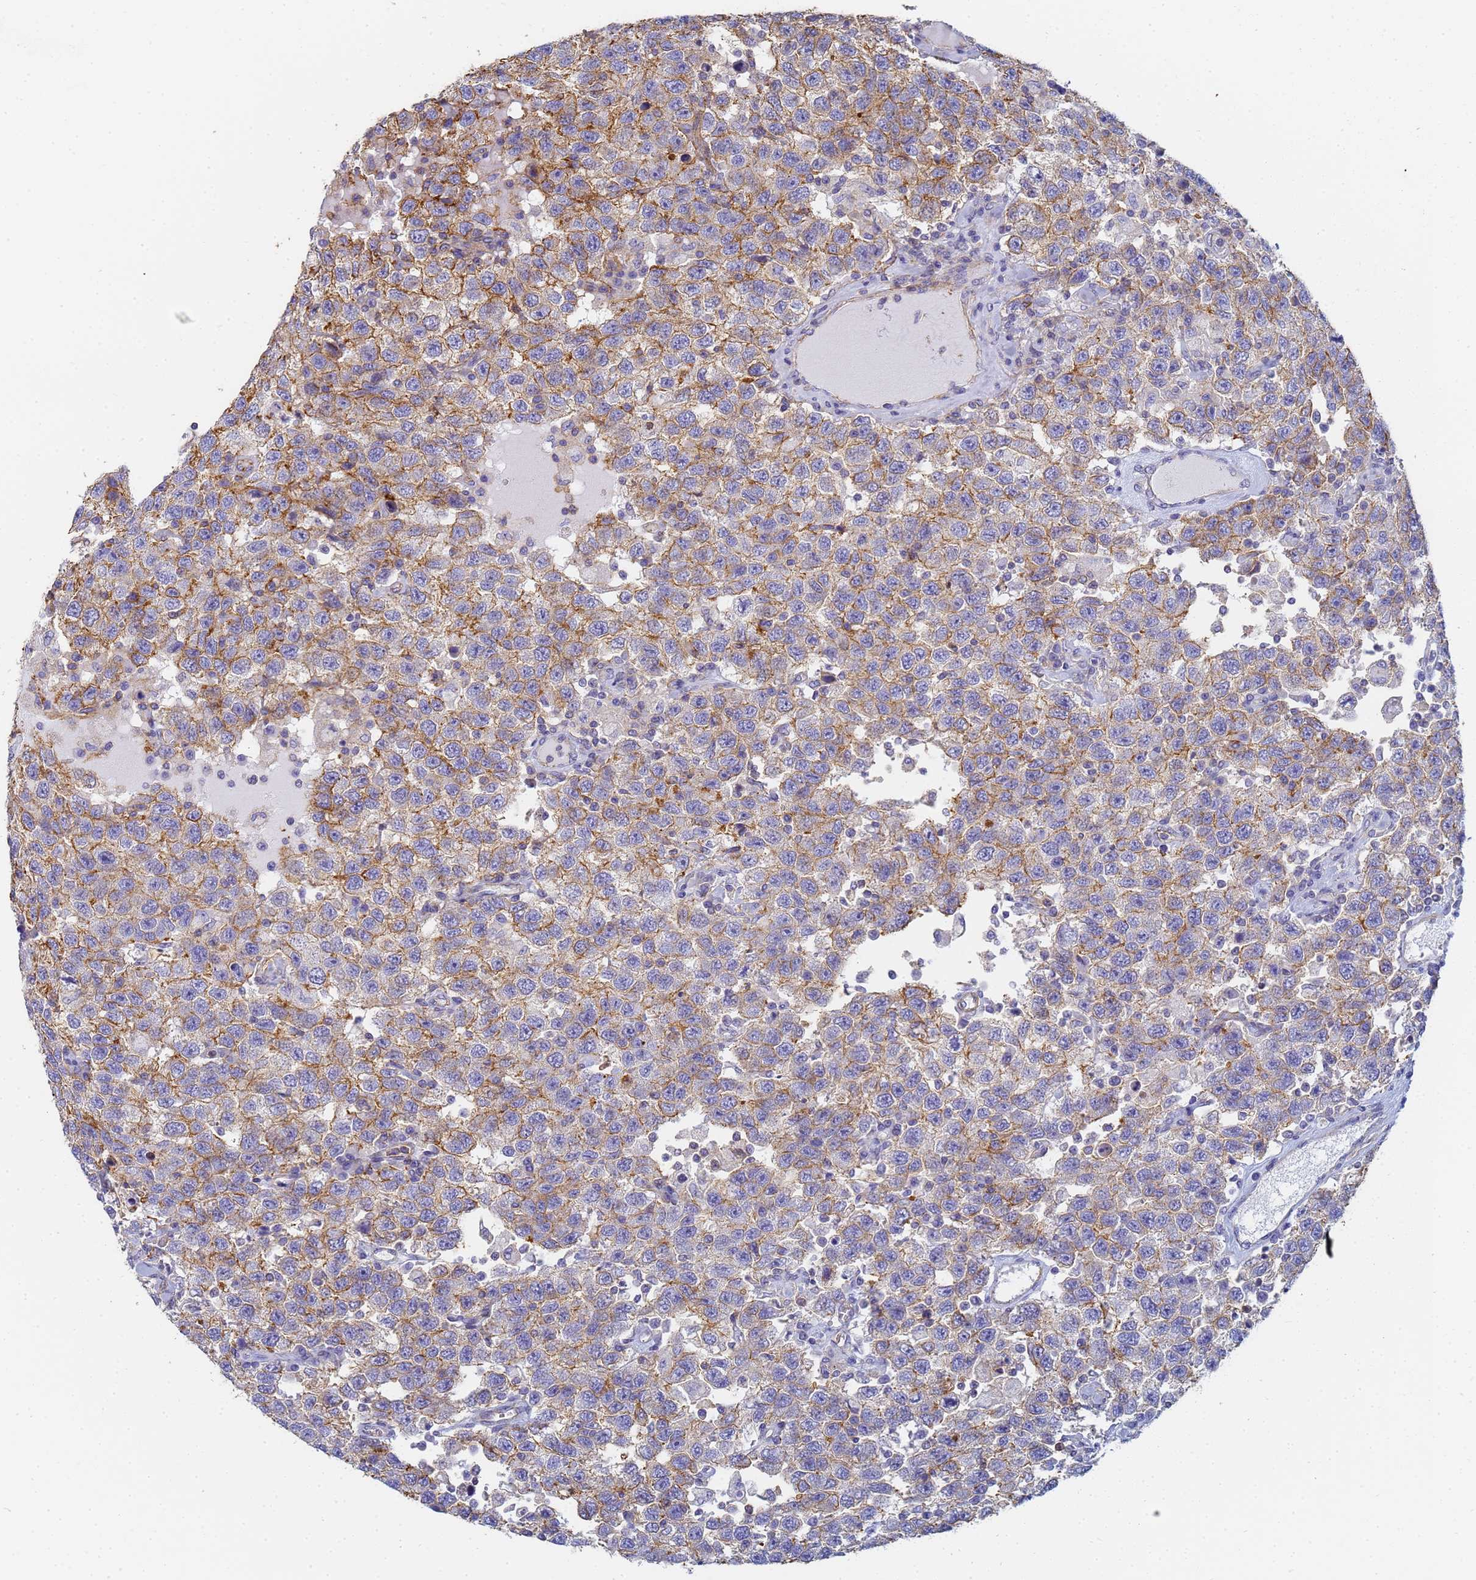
{"staining": {"intensity": "strong", "quantity": "25%-75%", "location": "cytoplasmic/membranous"}, "tissue": "testis cancer", "cell_type": "Tumor cells", "image_type": "cancer", "snomed": [{"axis": "morphology", "description": "Seminoma, NOS"}, {"axis": "topography", "description": "Testis"}], "caption": "Immunohistochemical staining of testis cancer (seminoma) exhibits strong cytoplasmic/membranous protein positivity in approximately 25%-75% of tumor cells.", "gene": "TPM1", "patient": {"sex": "male", "age": 41}}